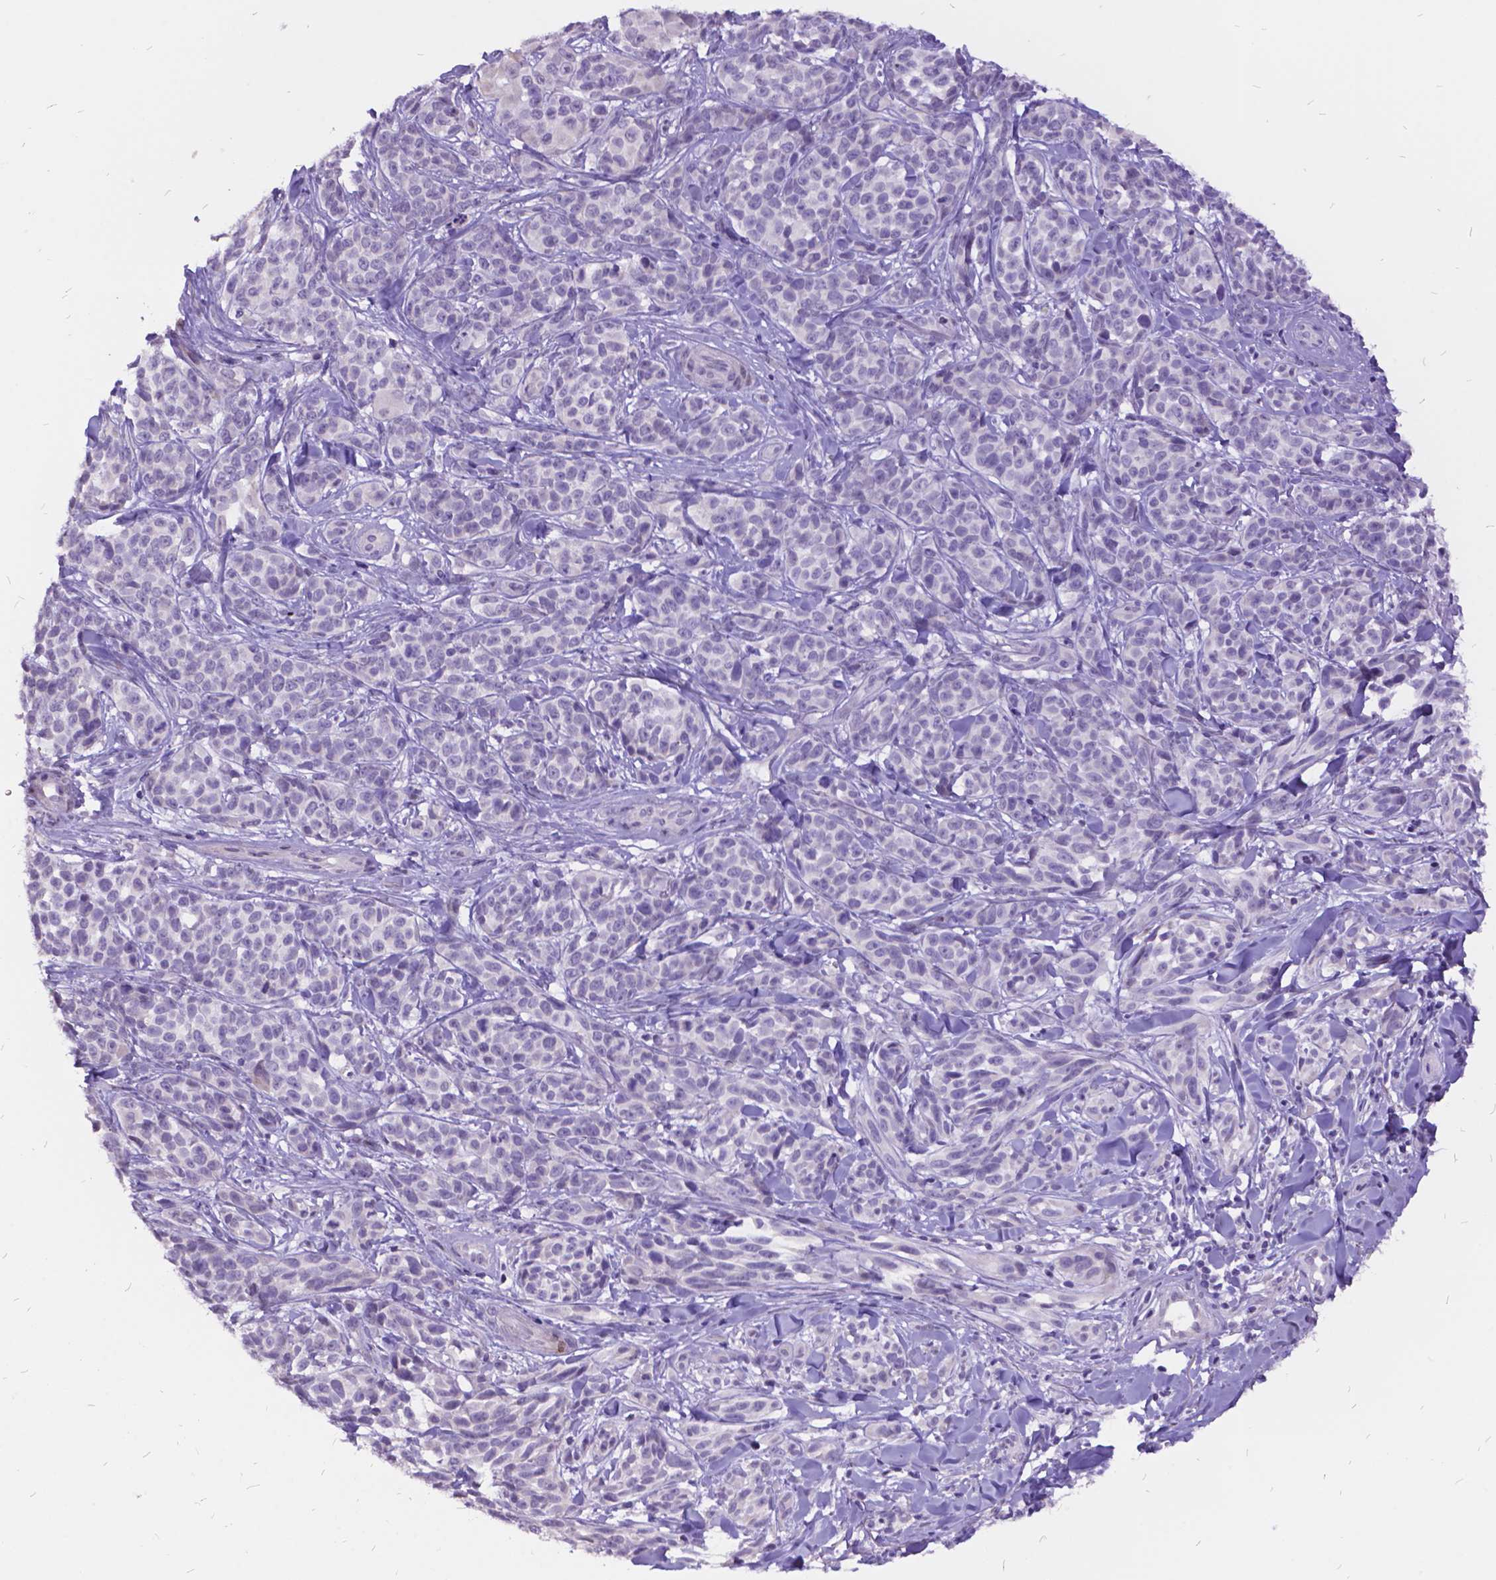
{"staining": {"intensity": "negative", "quantity": "none", "location": "none"}, "tissue": "melanoma", "cell_type": "Tumor cells", "image_type": "cancer", "snomed": [{"axis": "morphology", "description": "Malignant melanoma, NOS"}, {"axis": "topography", "description": "Skin"}], "caption": "DAB immunohistochemical staining of malignant melanoma reveals no significant positivity in tumor cells.", "gene": "ITGB6", "patient": {"sex": "female", "age": 88}}